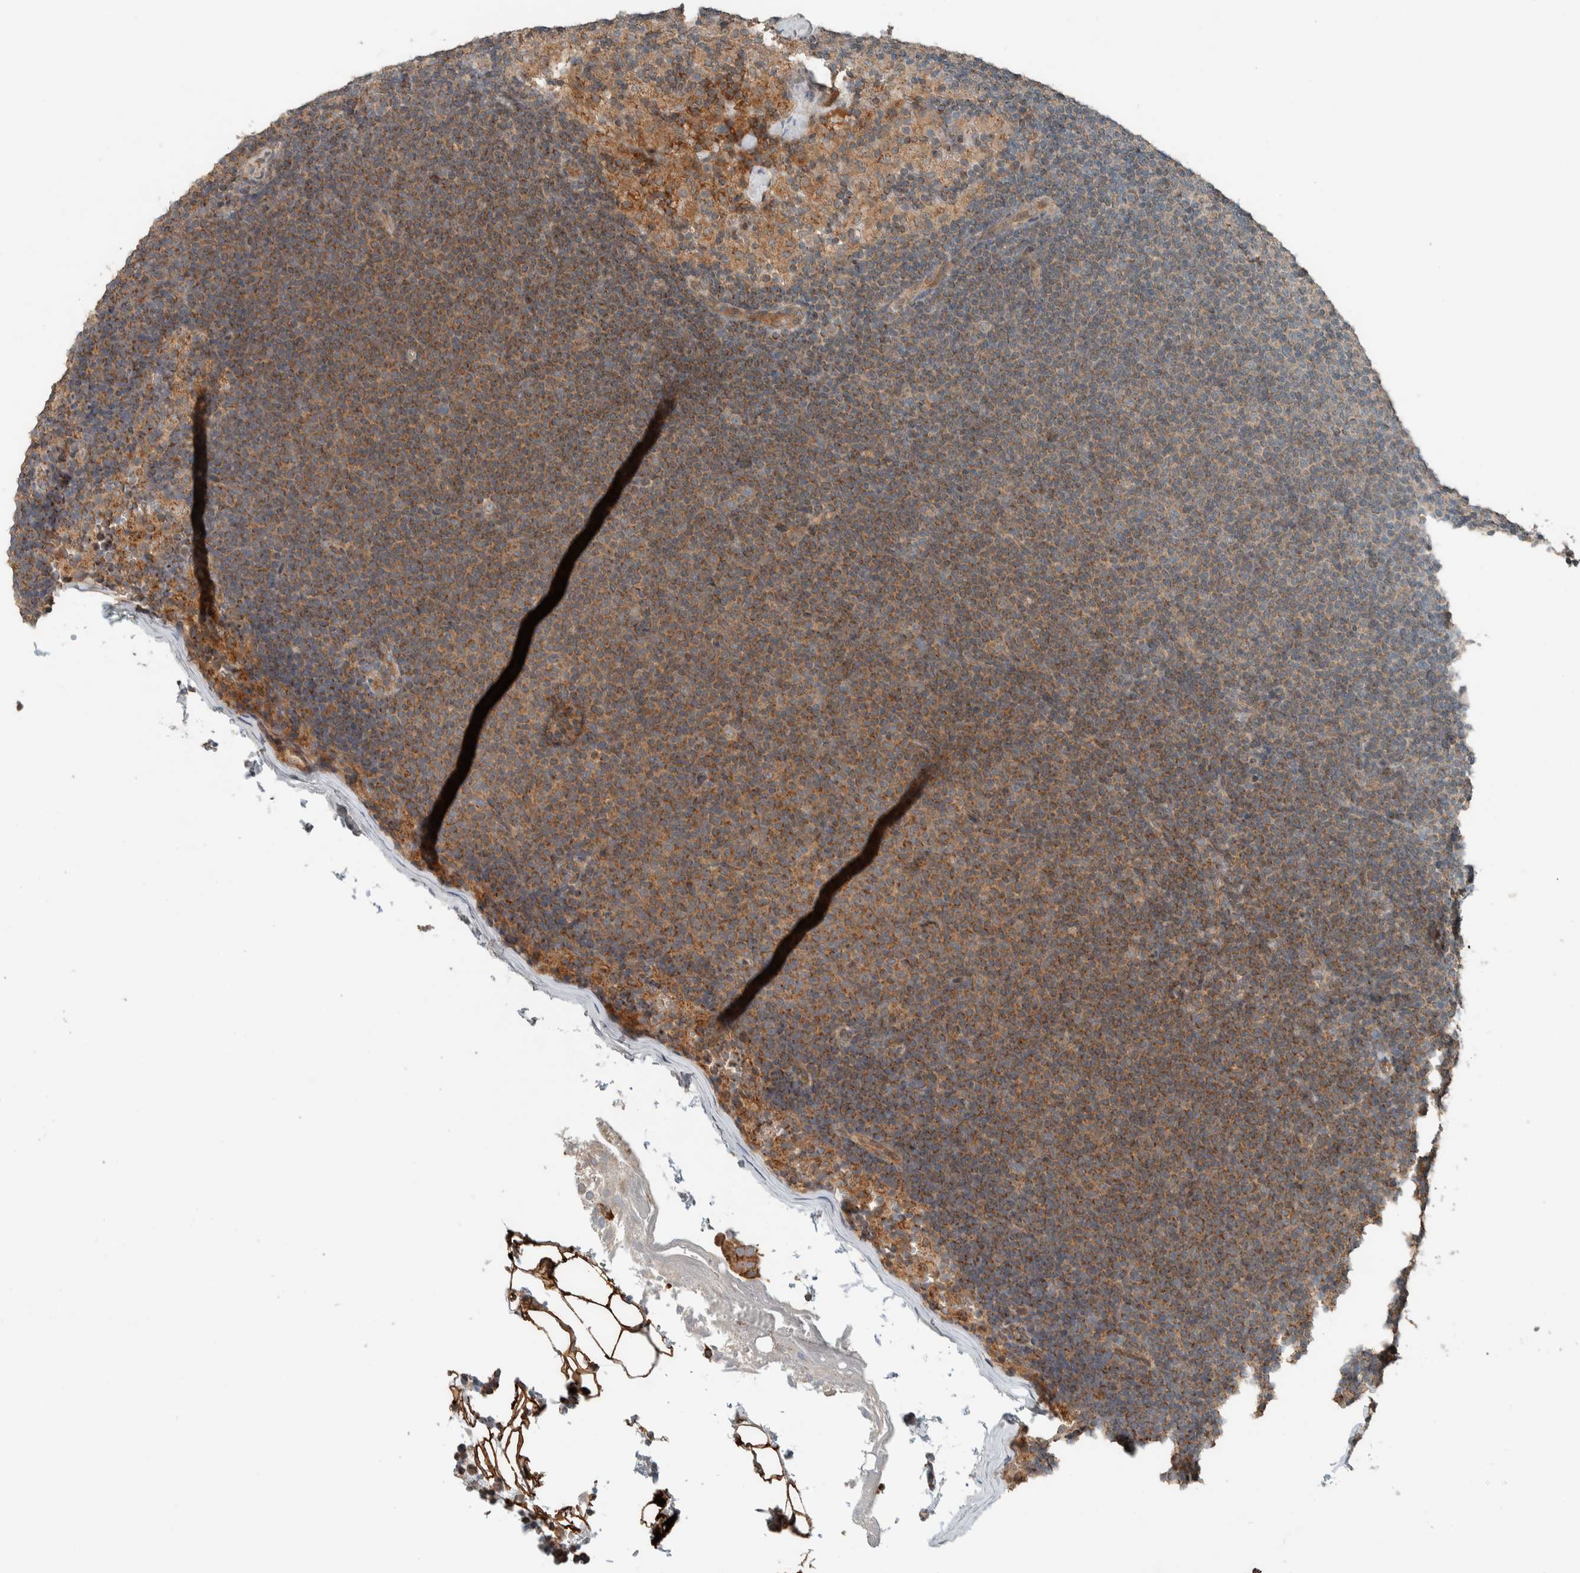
{"staining": {"intensity": "weak", "quantity": ">75%", "location": "cytoplasmic/membranous"}, "tissue": "lymphoma", "cell_type": "Tumor cells", "image_type": "cancer", "snomed": [{"axis": "morphology", "description": "Malignant lymphoma, non-Hodgkin's type, Low grade"}, {"axis": "topography", "description": "Lymph node"}], "caption": "Immunohistochemical staining of human lymphoma exhibits low levels of weak cytoplasmic/membranous protein positivity in approximately >75% of tumor cells.", "gene": "NBR1", "patient": {"sex": "female", "age": 53}}